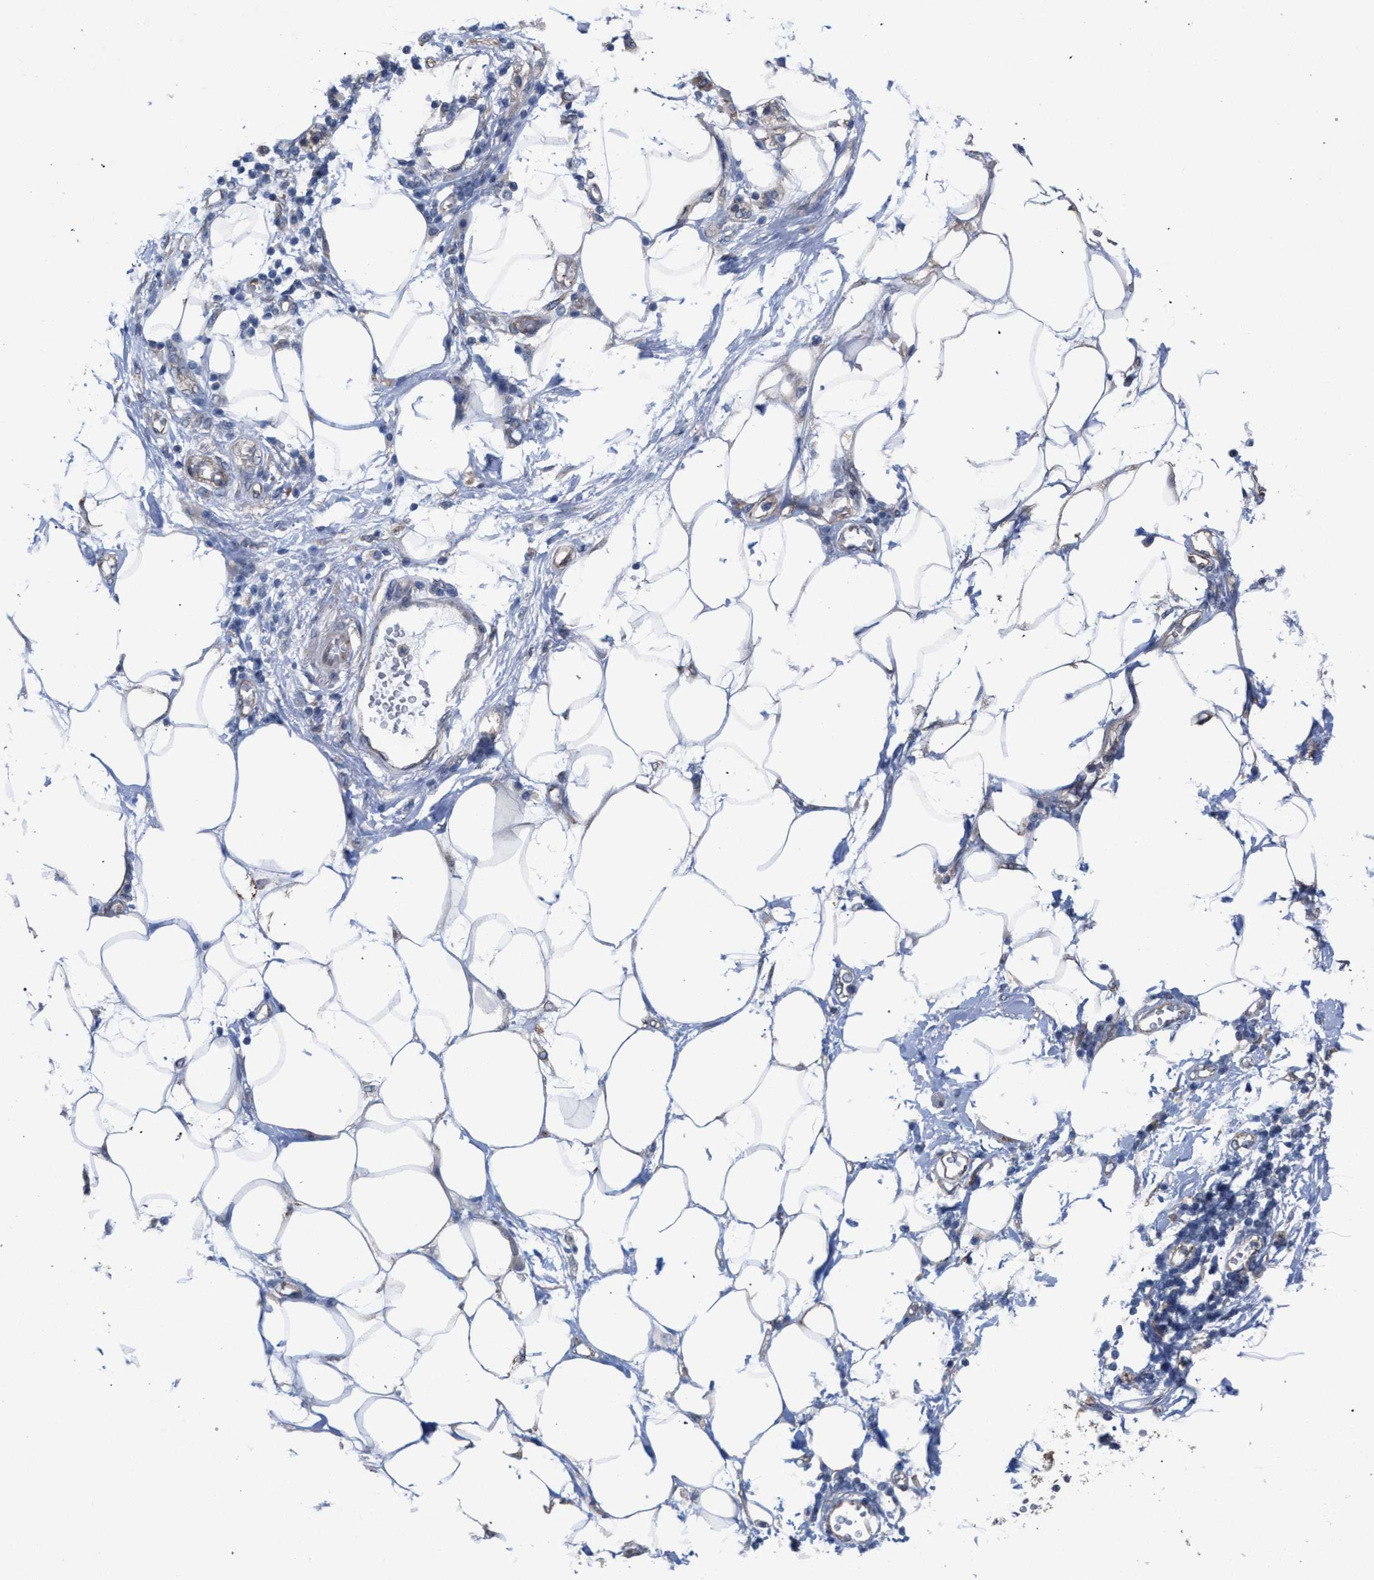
{"staining": {"intensity": "negative", "quantity": "none", "location": "none"}, "tissue": "adipose tissue", "cell_type": "Adipocytes", "image_type": "normal", "snomed": [{"axis": "morphology", "description": "Normal tissue, NOS"}, {"axis": "morphology", "description": "Adenocarcinoma, NOS"}, {"axis": "topography", "description": "Duodenum"}, {"axis": "topography", "description": "Peripheral nerve tissue"}], "caption": "Adipose tissue stained for a protein using immunohistochemistry exhibits no staining adipocytes.", "gene": "ARPC5L", "patient": {"sex": "female", "age": 60}}